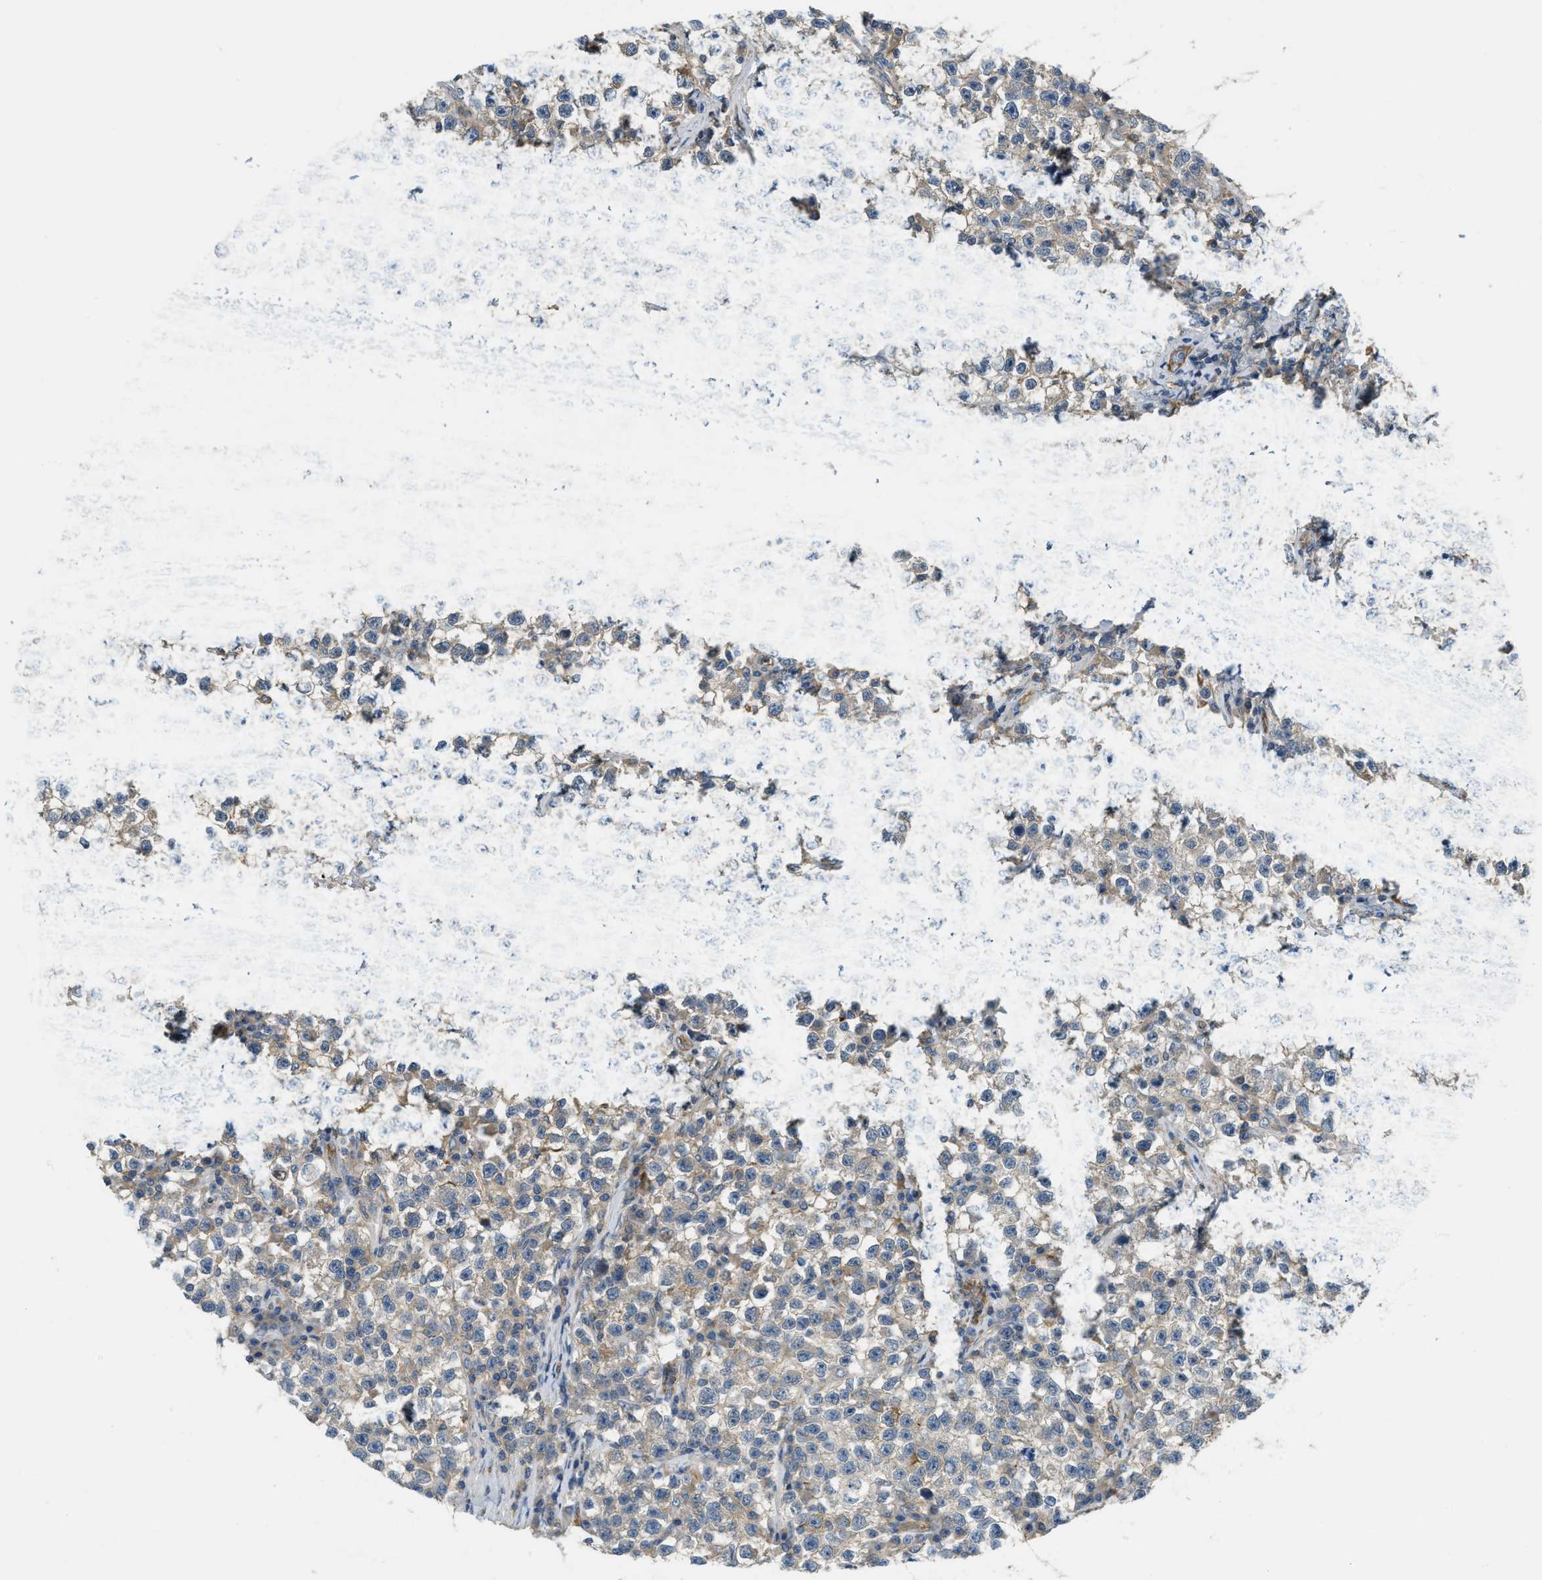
{"staining": {"intensity": "weak", "quantity": "<25%", "location": "cytoplasmic/membranous"}, "tissue": "testis cancer", "cell_type": "Tumor cells", "image_type": "cancer", "snomed": [{"axis": "morphology", "description": "Seminoma, NOS"}, {"axis": "topography", "description": "Testis"}], "caption": "IHC histopathology image of human testis cancer (seminoma) stained for a protein (brown), which shows no expression in tumor cells.", "gene": "BAG4", "patient": {"sex": "male", "age": 22}}